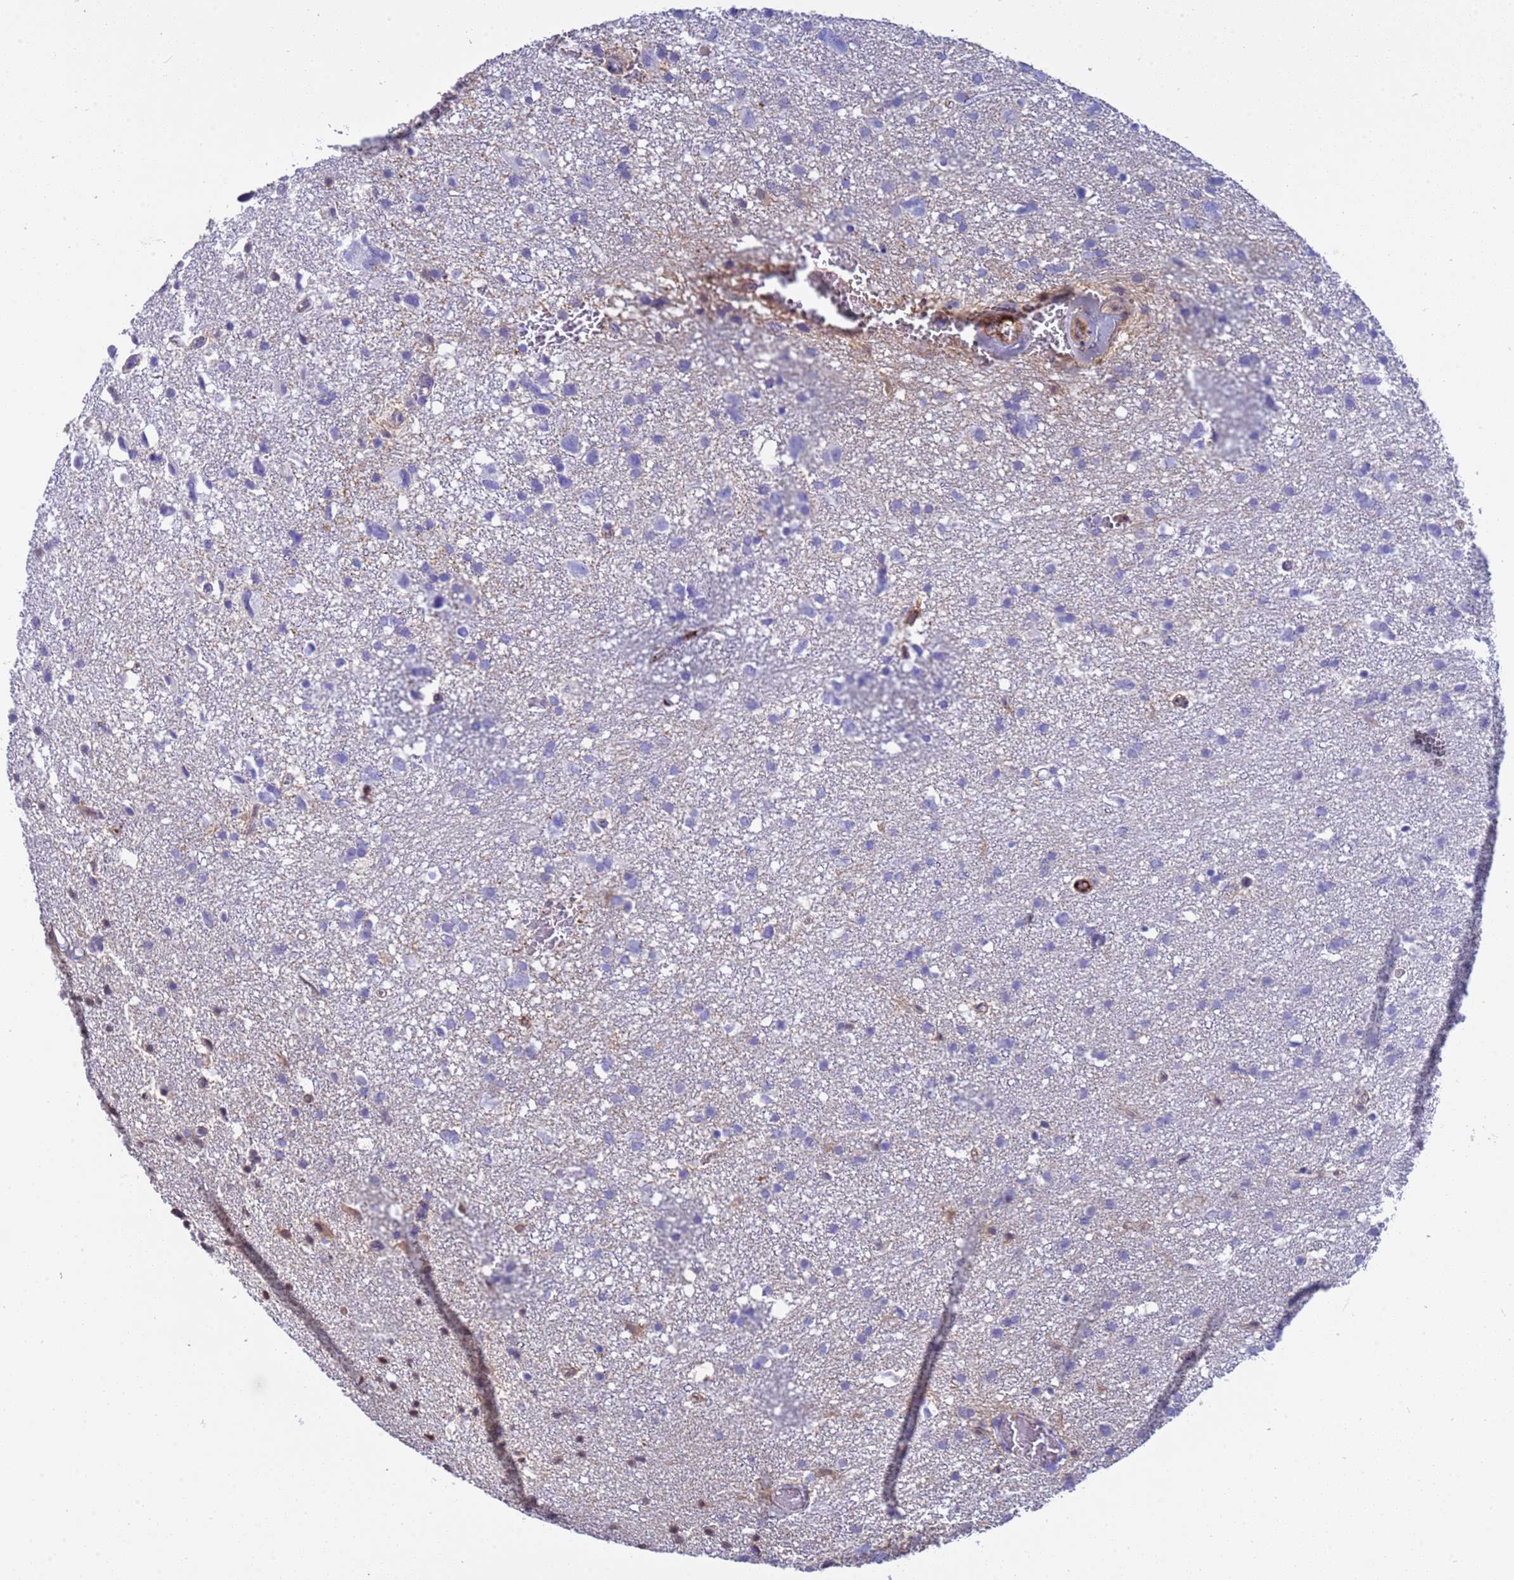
{"staining": {"intensity": "negative", "quantity": "none", "location": "none"}, "tissue": "glioma", "cell_type": "Tumor cells", "image_type": "cancer", "snomed": [{"axis": "morphology", "description": "Glioma, malignant, High grade"}, {"axis": "topography", "description": "Brain"}], "caption": "Malignant glioma (high-grade) stained for a protein using immunohistochemistry (IHC) demonstrates no expression tumor cells.", "gene": "H1-7", "patient": {"sex": "male", "age": 61}}